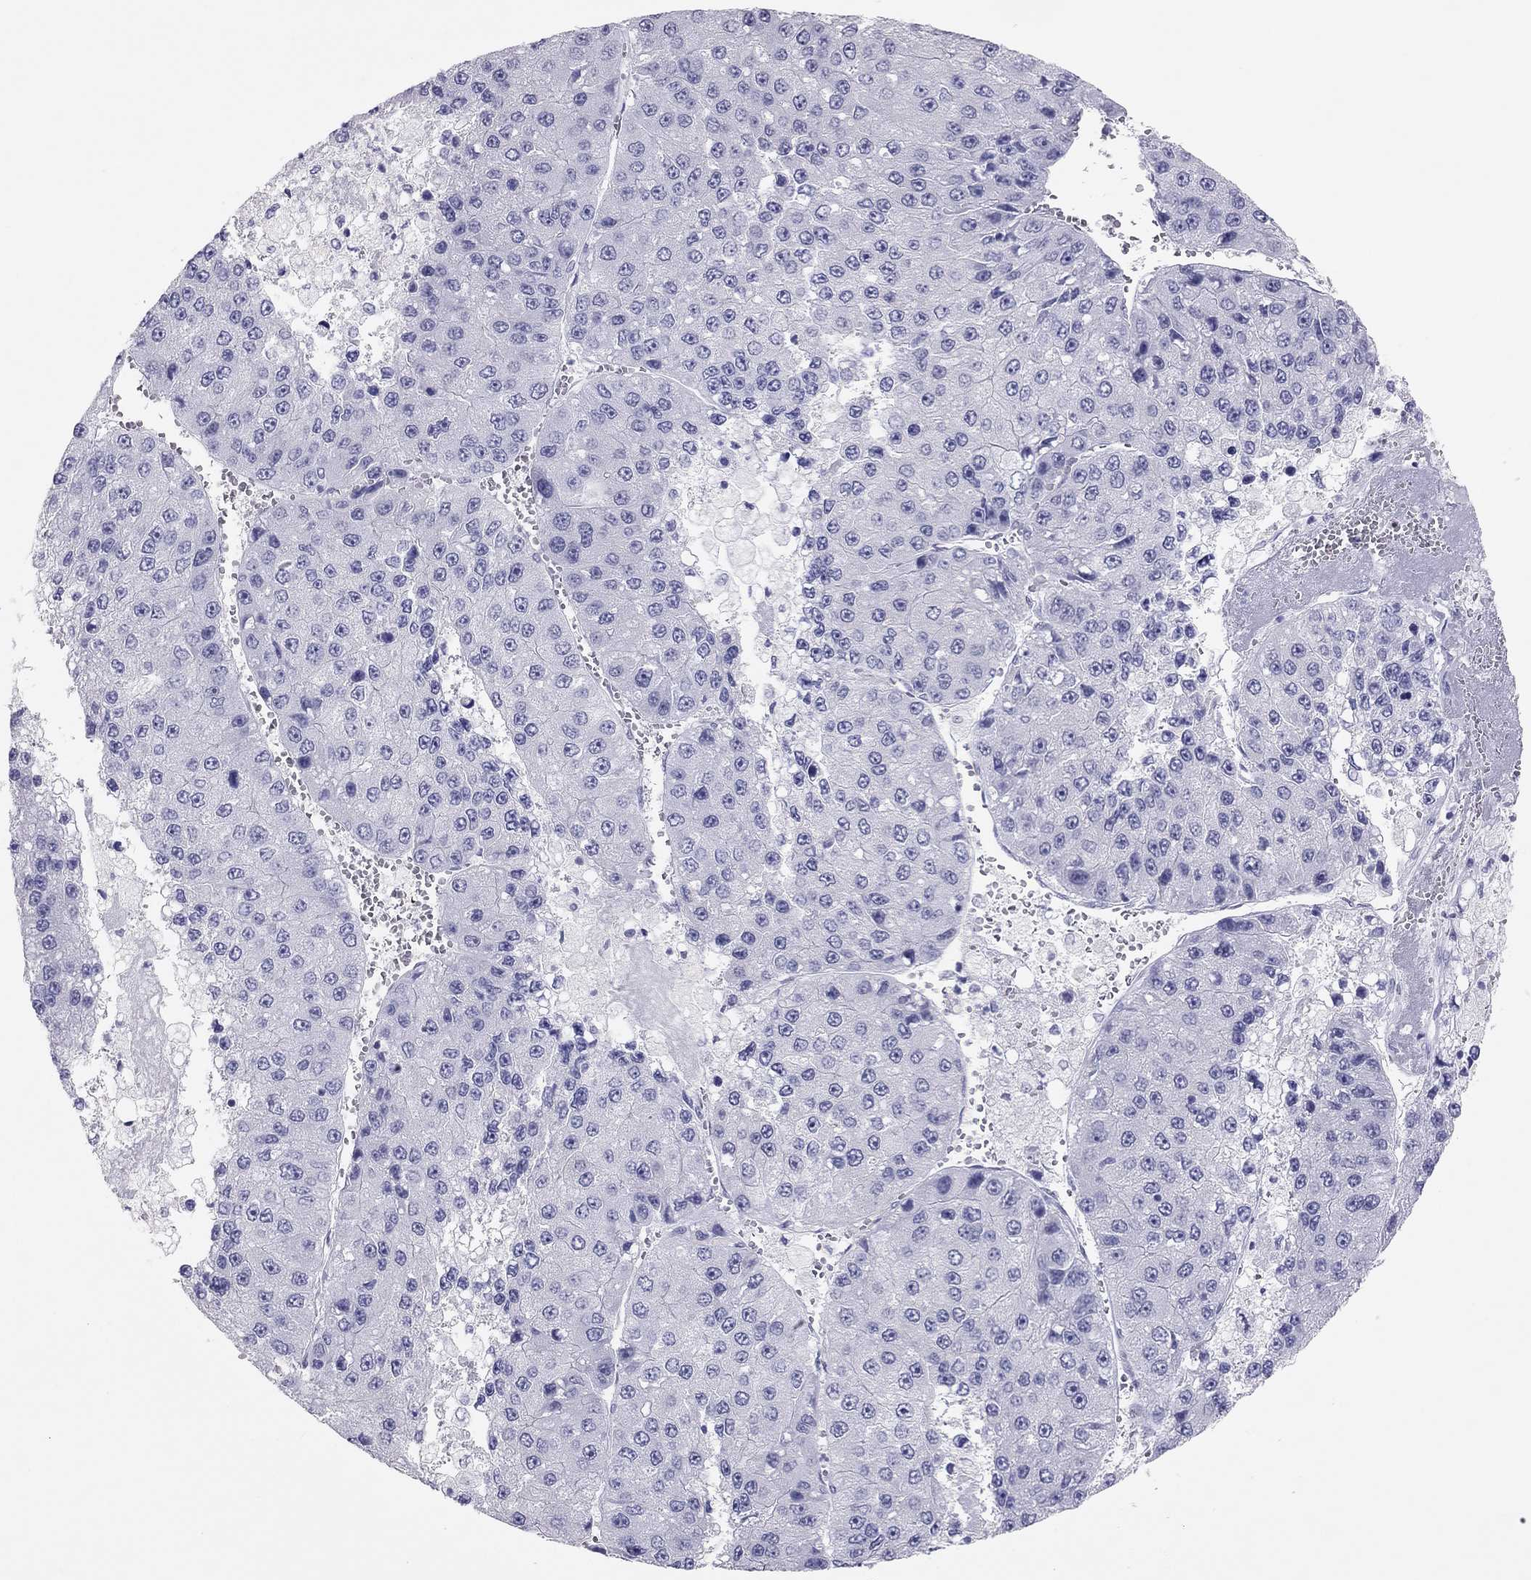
{"staining": {"intensity": "negative", "quantity": "none", "location": "none"}, "tissue": "liver cancer", "cell_type": "Tumor cells", "image_type": "cancer", "snomed": [{"axis": "morphology", "description": "Carcinoma, Hepatocellular, NOS"}, {"axis": "topography", "description": "Liver"}], "caption": "There is no significant expression in tumor cells of liver hepatocellular carcinoma.", "gene": "PHOX2A", "patient": {"sex": "female", "age": 73}}